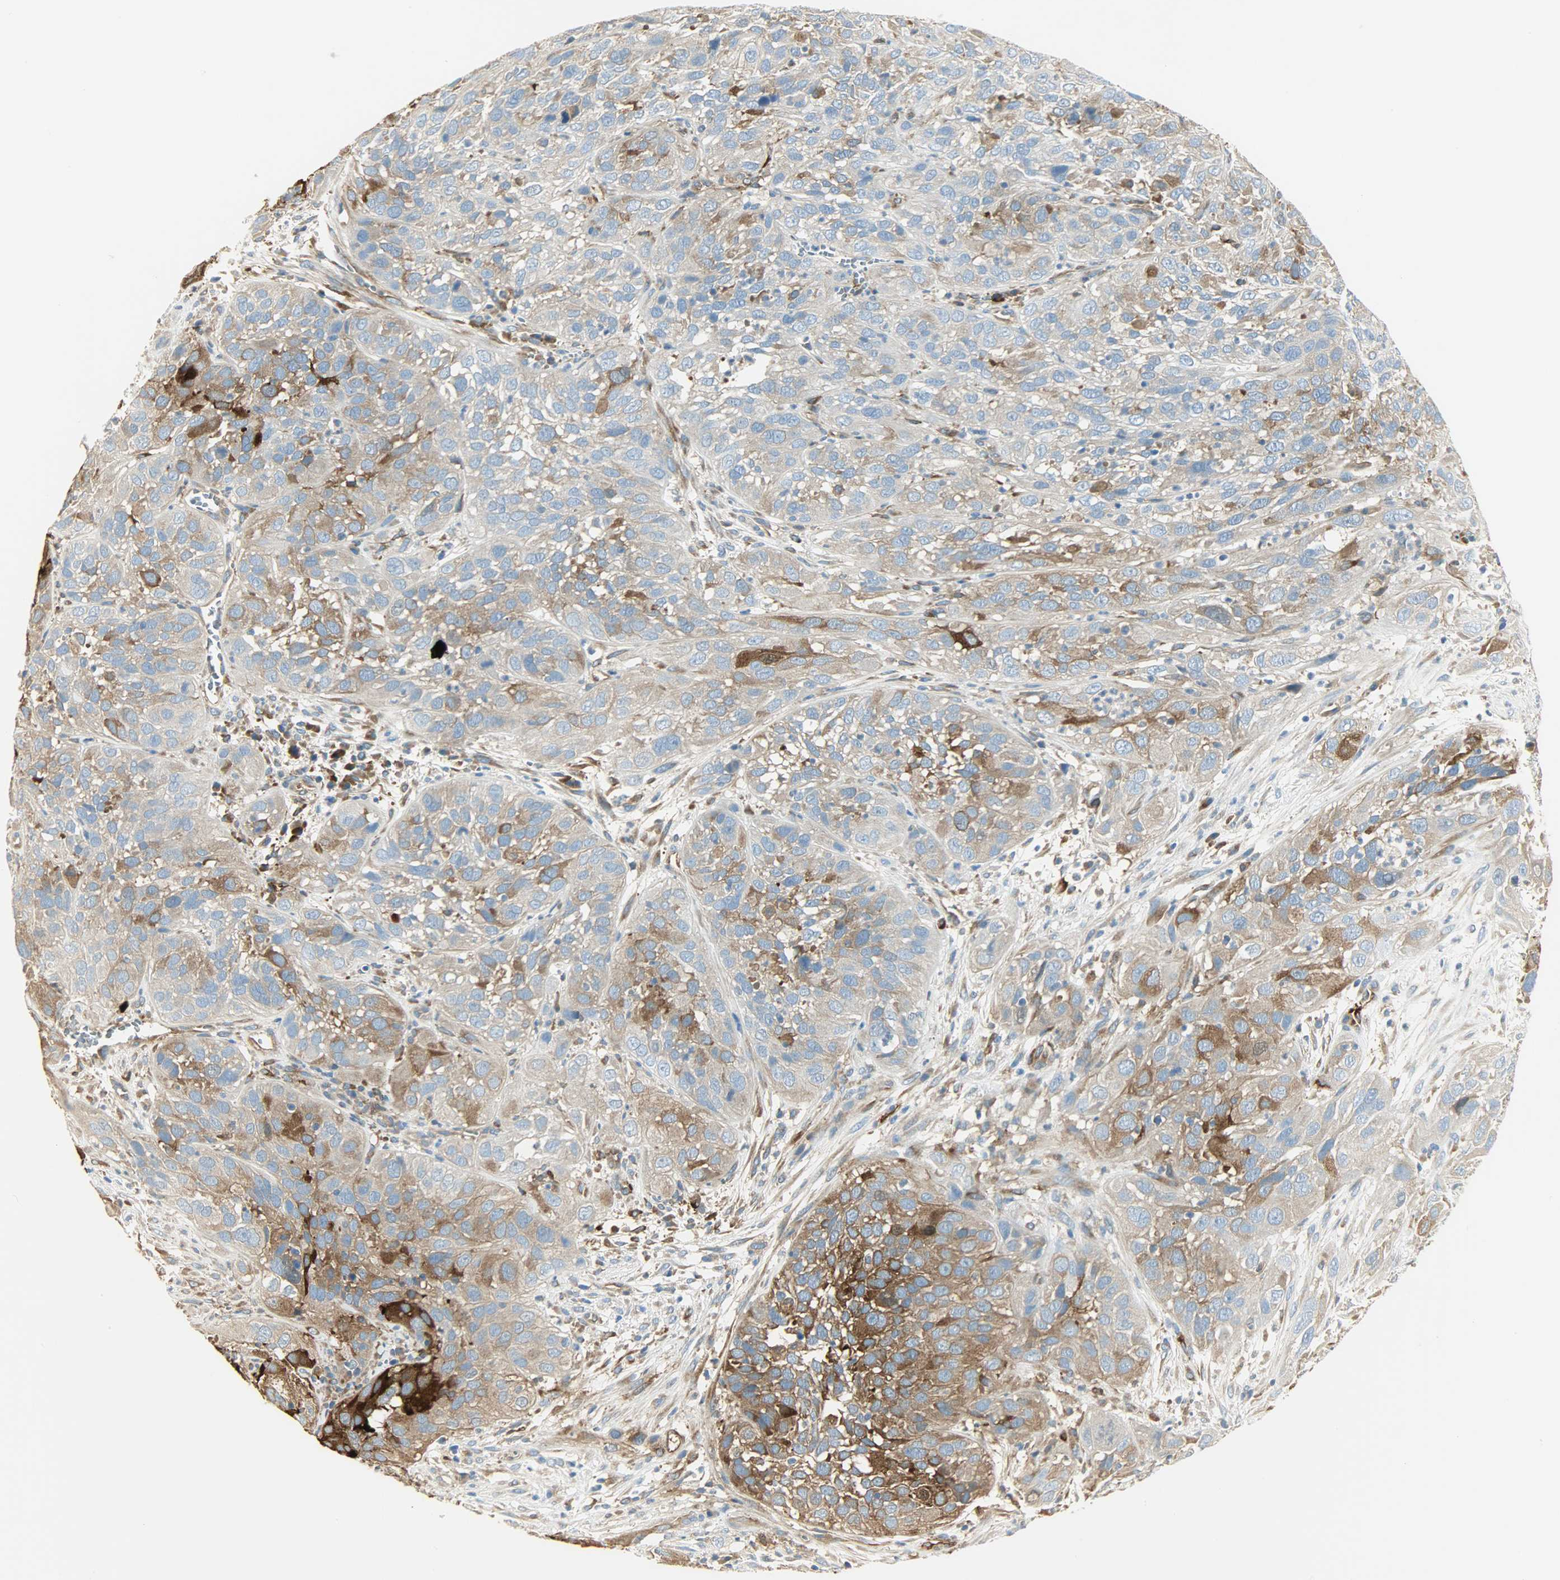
{"staining": {"intensity": "strong", "quantity": ">75%", "location": "cytoplasmic/membranous"}, "tissue": "cervical cancer", "cell_type": "Tumor cells", "image_type": "cancer", "snomed": [{"axis": "morphology", "description": "Squamous cell carcinoma, NOS"}, {"axis": "topography", "description": "Cervix"}], "caption": "Immunohistochemical staining of human cervical cancer (squamous cell carcinoma) demonstrates high levels of strong cytoplasmic/membranous positivity in approximately >75% of tumor cells.", "gene": "WARS1", "patient": {"sex": "female", "age": 32}}